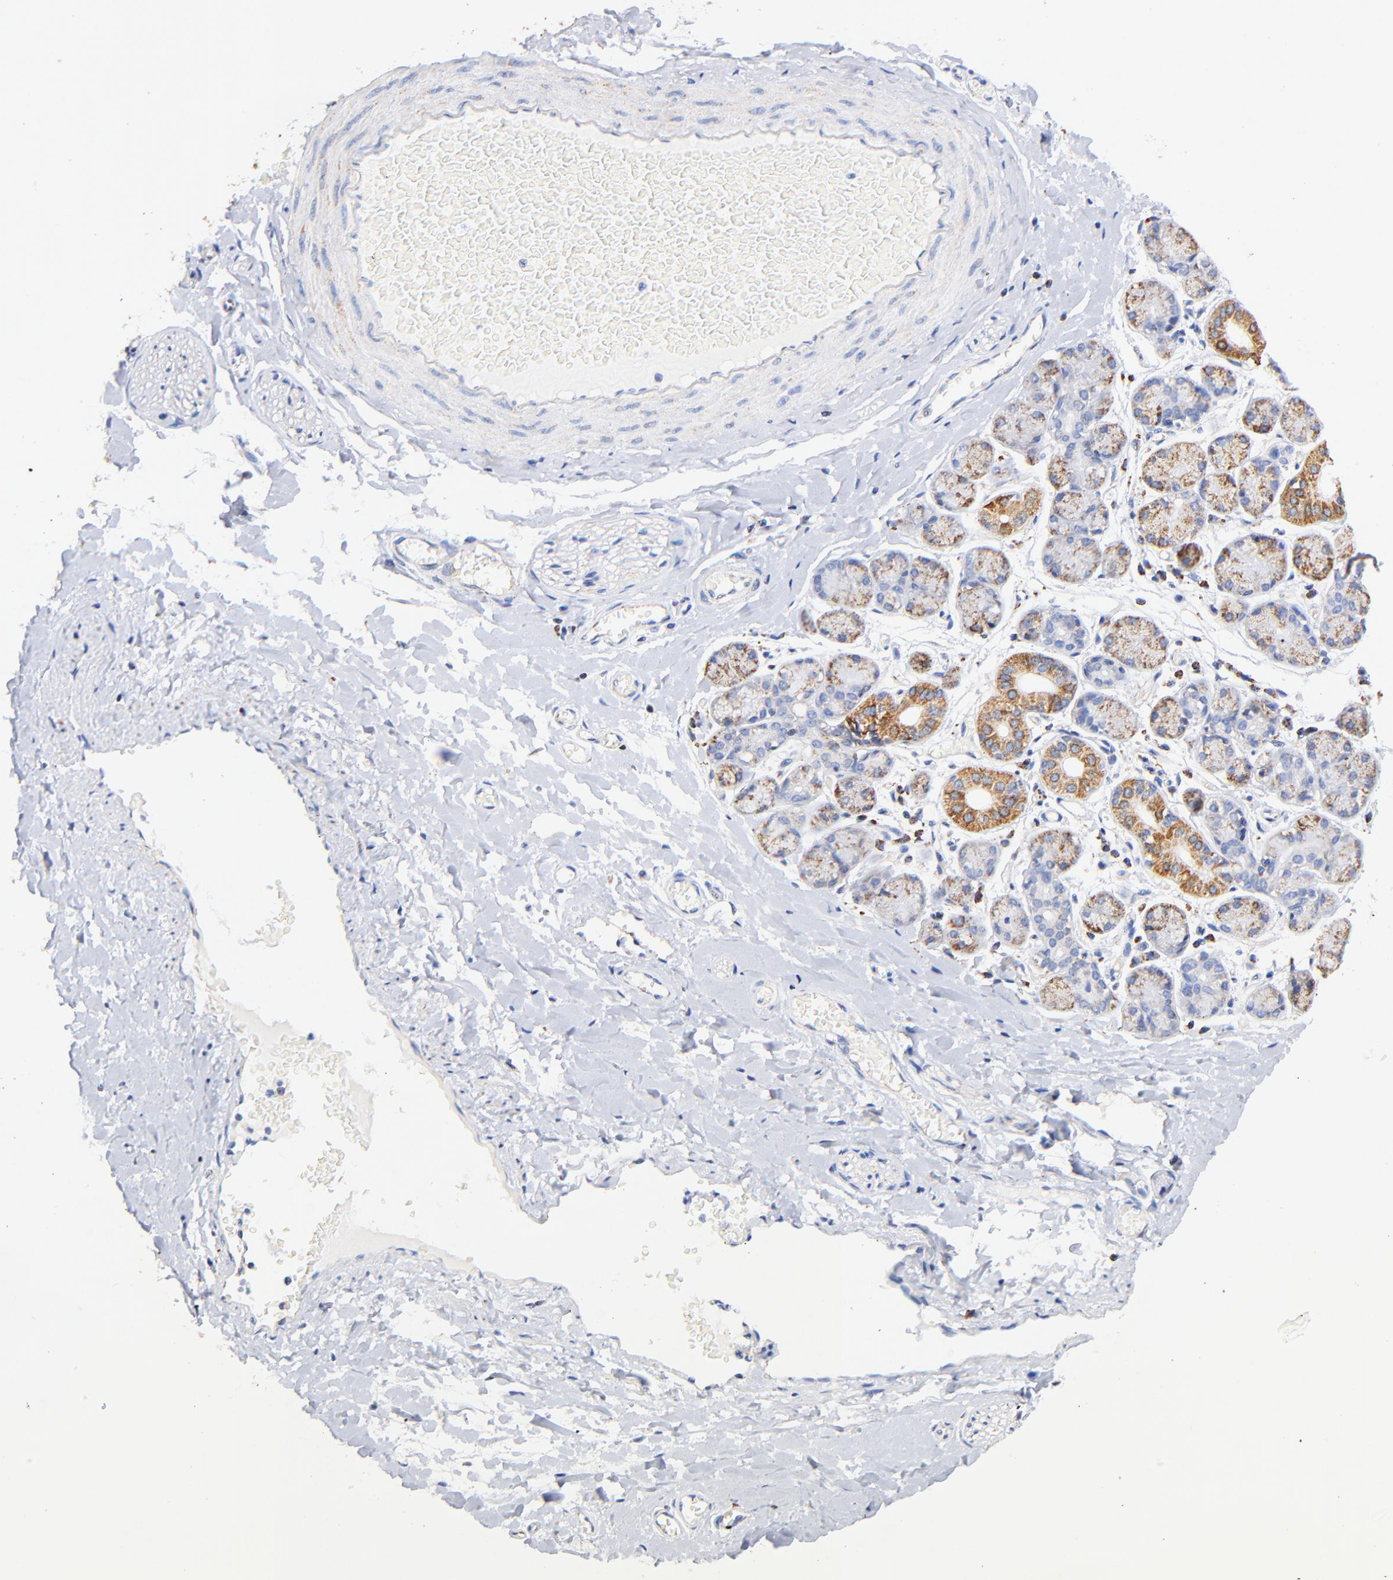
{"staining": {"intensity": "moderate", "quantity": ">75%", "location": "cytoplasmic/membranous"}, "tissue": "salivary gland", "cell_type": "Glandular cells", "image_type": "normal", "snomed": [{"axis": "morphology", "description": "Normal tissue, NOS"}, {"axis": "topography", "description": "Salivary gland"}], "caption": "A medium amount of moderate cytoplasmic/membranous staining is identified in about >75% of glandular cells in benign salivary gland.", "gene": "ATP5F1D", "patient": {"sex": "female", "age": 24}}